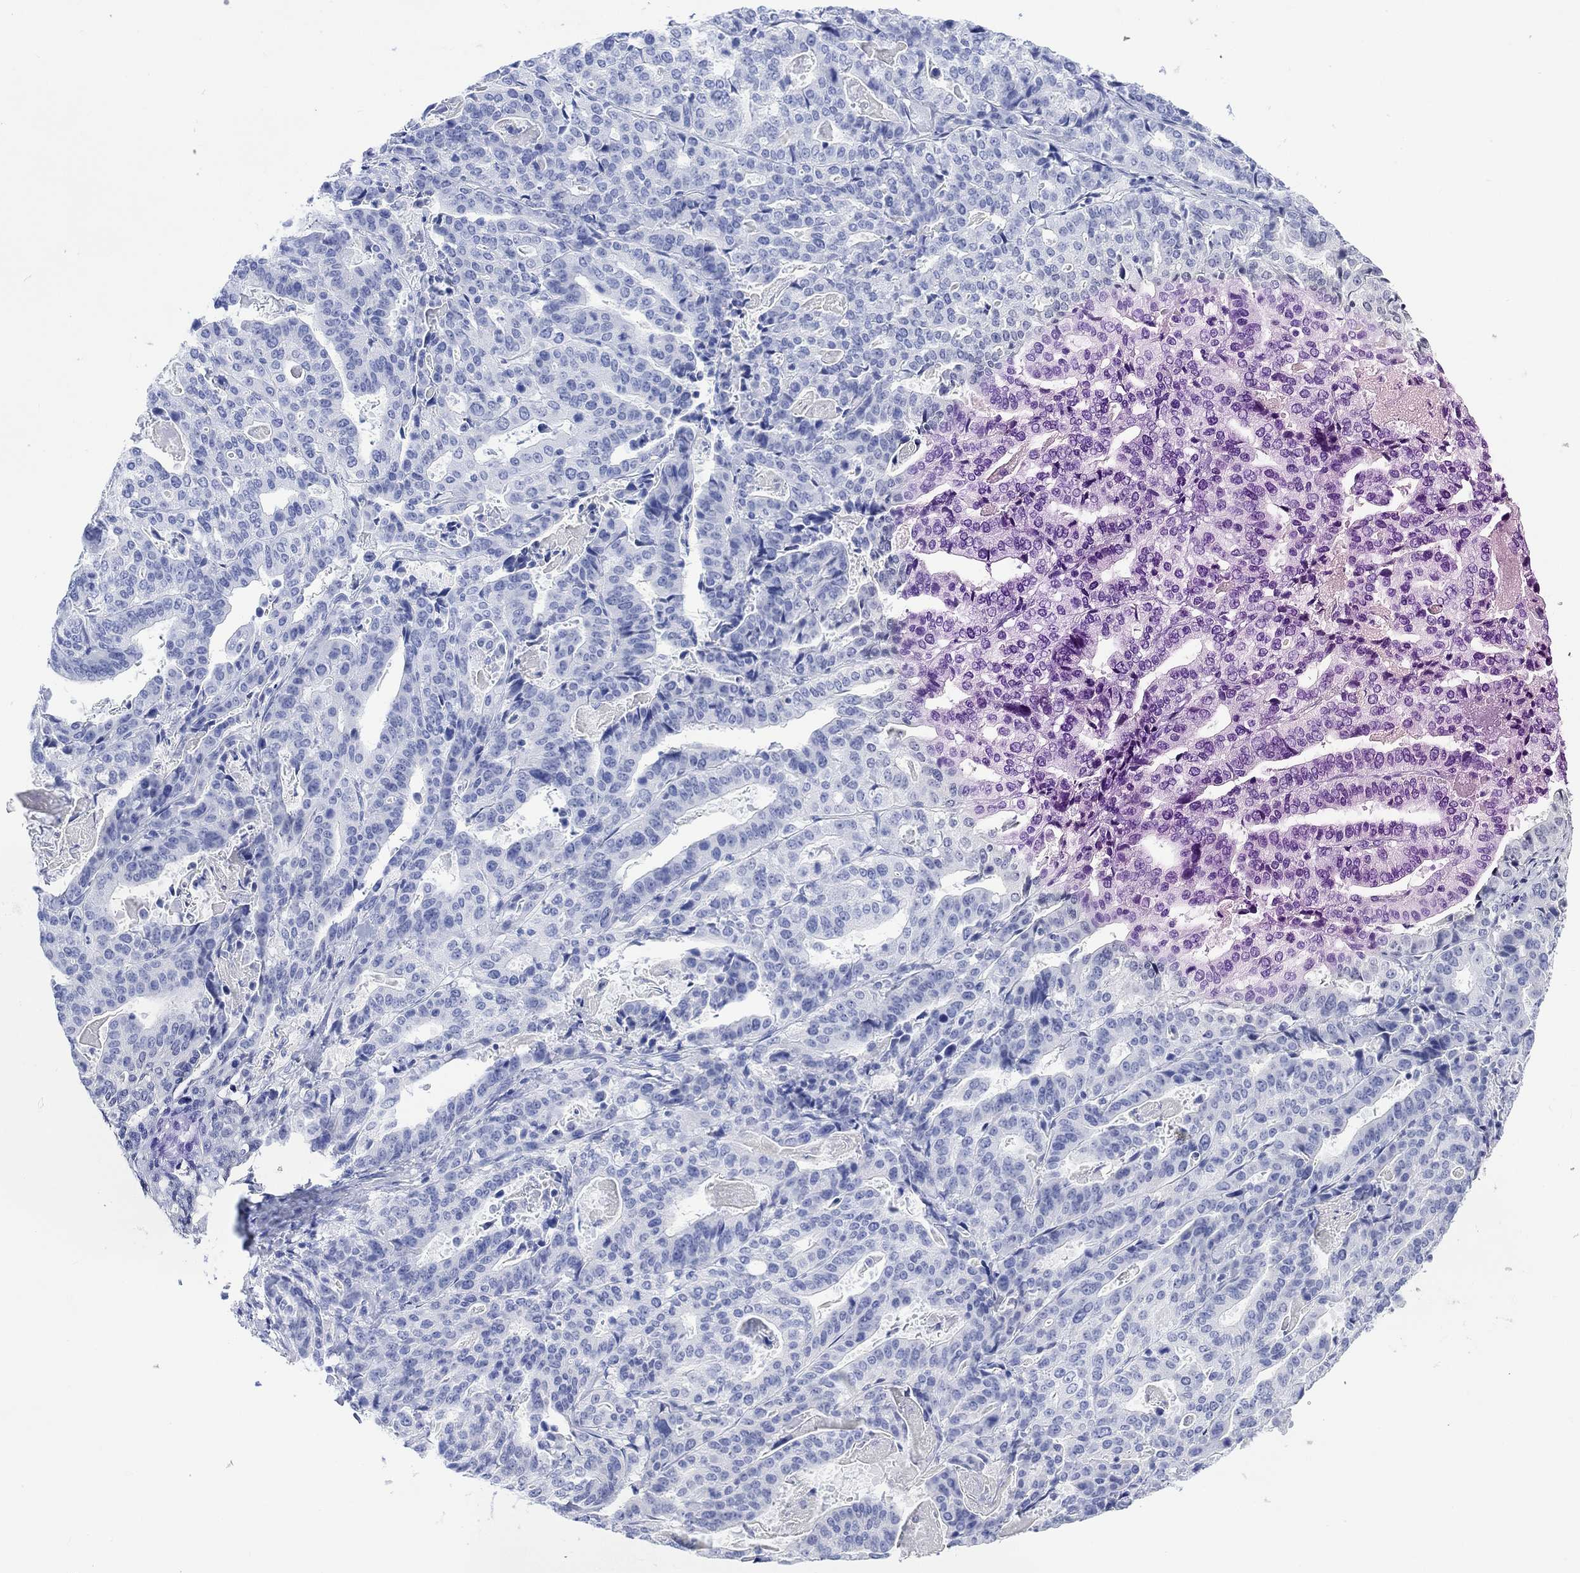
{"staining": {"intensity": "negative", "quantity": "none", "location": "none"}, "tissue": "stomach cancer", "cell_type": "Tumor cells", "image_type": "cancer", "snomed": [{"axis": "morphology", "description": "Adenocarcinoma, NOS"}, {"axis": "topography", "description": "Stomach"}], "caption": "This is an immunohistochemistry (IHC) micrograph of adenocarcinoma (stomach). There is no positivity in tumor cells.", "gene": "CELF4", "patient": {"sex": "male", "age": 48}}